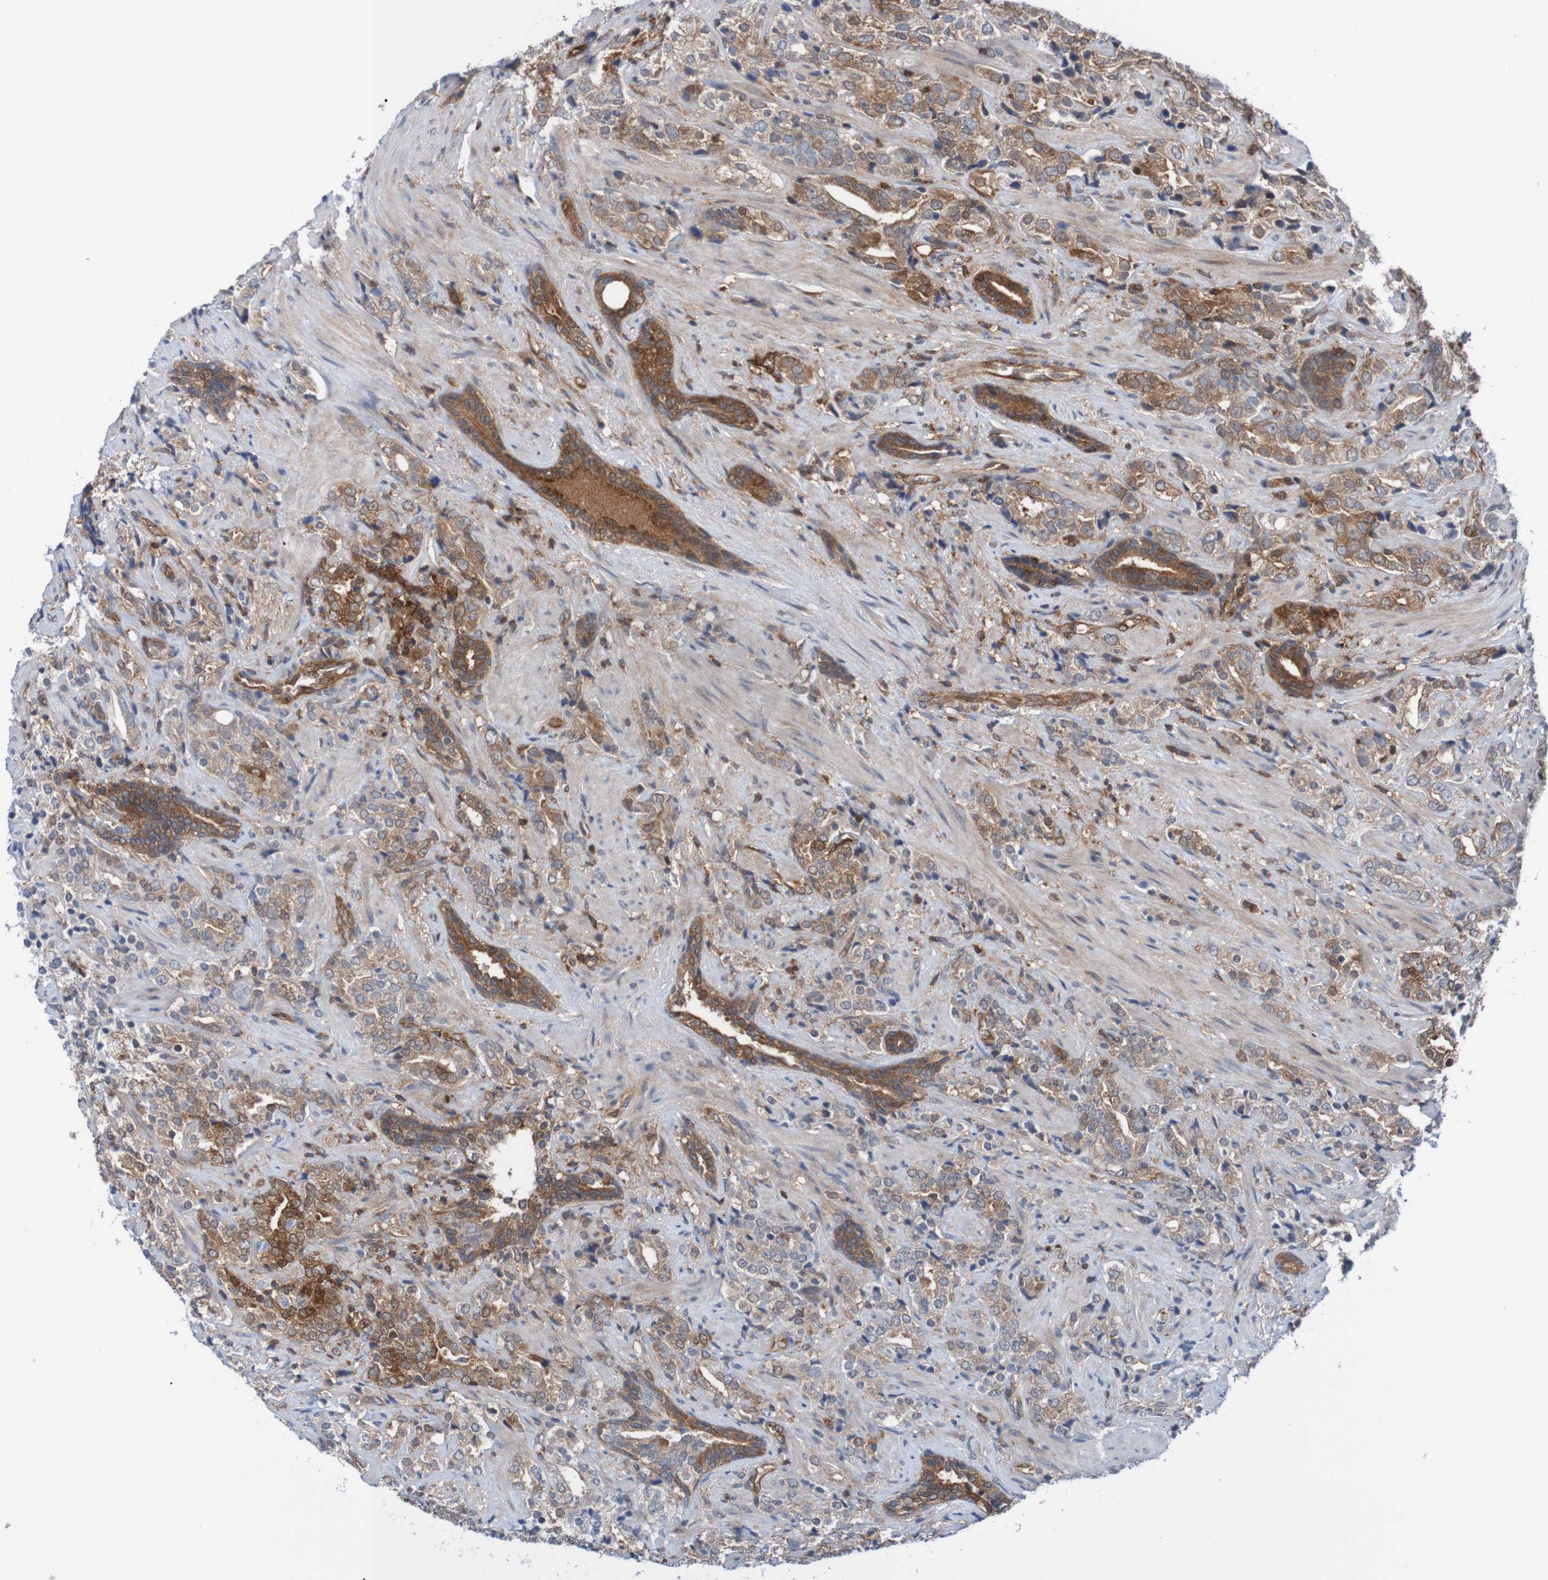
{"staining": {"intensity": "moderate", "quantity": "25%-75%", "location": "cytoplasmic/membranous"}, "tissue": "prostate cancer", "cell_type": "Tumor cells", "image_type": "cancer", "snomed": [{"axis": "morphology", "description": "Adenocarcinoma, High grade"}, {"axis": "topography", "description": "Prostate"}], "caption": "An IHC micrograph of tumor tissue is shown. Protein staining in brown shows moderate cytoplasmic/membranous positivity in adenocarcinoma (high-grade) (prostate) within tumor cells. The staining is performed using DAB (3,3'-diaminobenzidine) brown chromogen to label protein expression. The nuclei are counter-stained blue using hematoxylin.", "gene": "RIGI", "patient": {"sex": "male", "age": 71}}